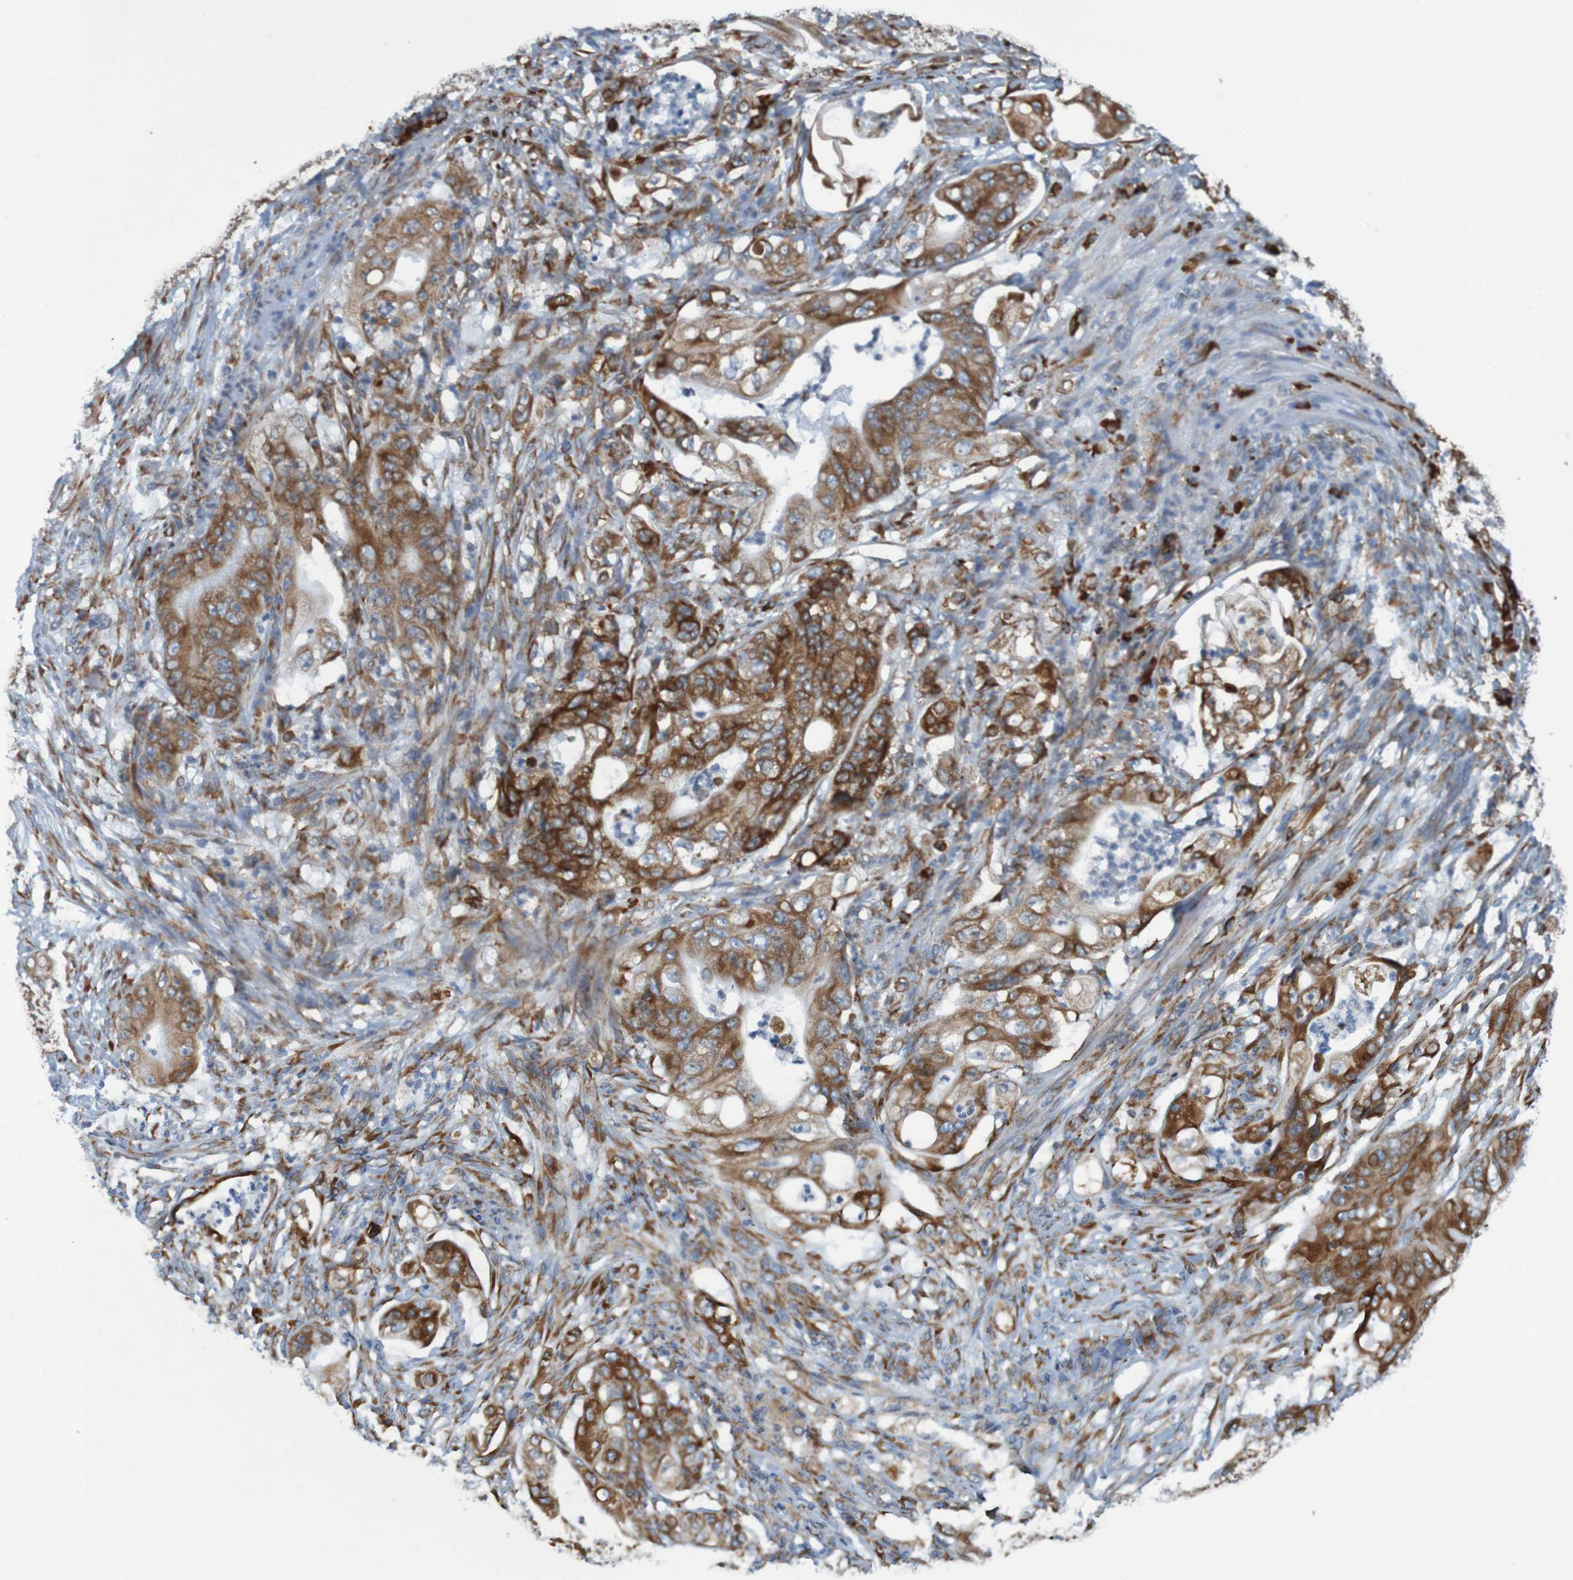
{"staining": {"intensity": "strong", "quantity": "25%-75%", "location": "cytoplasmic/membranous"}, "tissue": "stomach cancer", "cell_type": "Tumor cells", "image_type": "cancer", "snomed": [{"axis": "morphology", "description": "Adenocarcinoma, NOS"}, {"axis": "topography", "description": "Stomach"}], "caption": "Immunohistochemistry histopathology image of stomach cancer stained for a protein (brown), which reveals high levels of strong cytoplasmic/membranous staining in approximately 25%-75% of tumor cells.", "gene": "SSR1", "patient": {"sex": "female", "age": 73}}